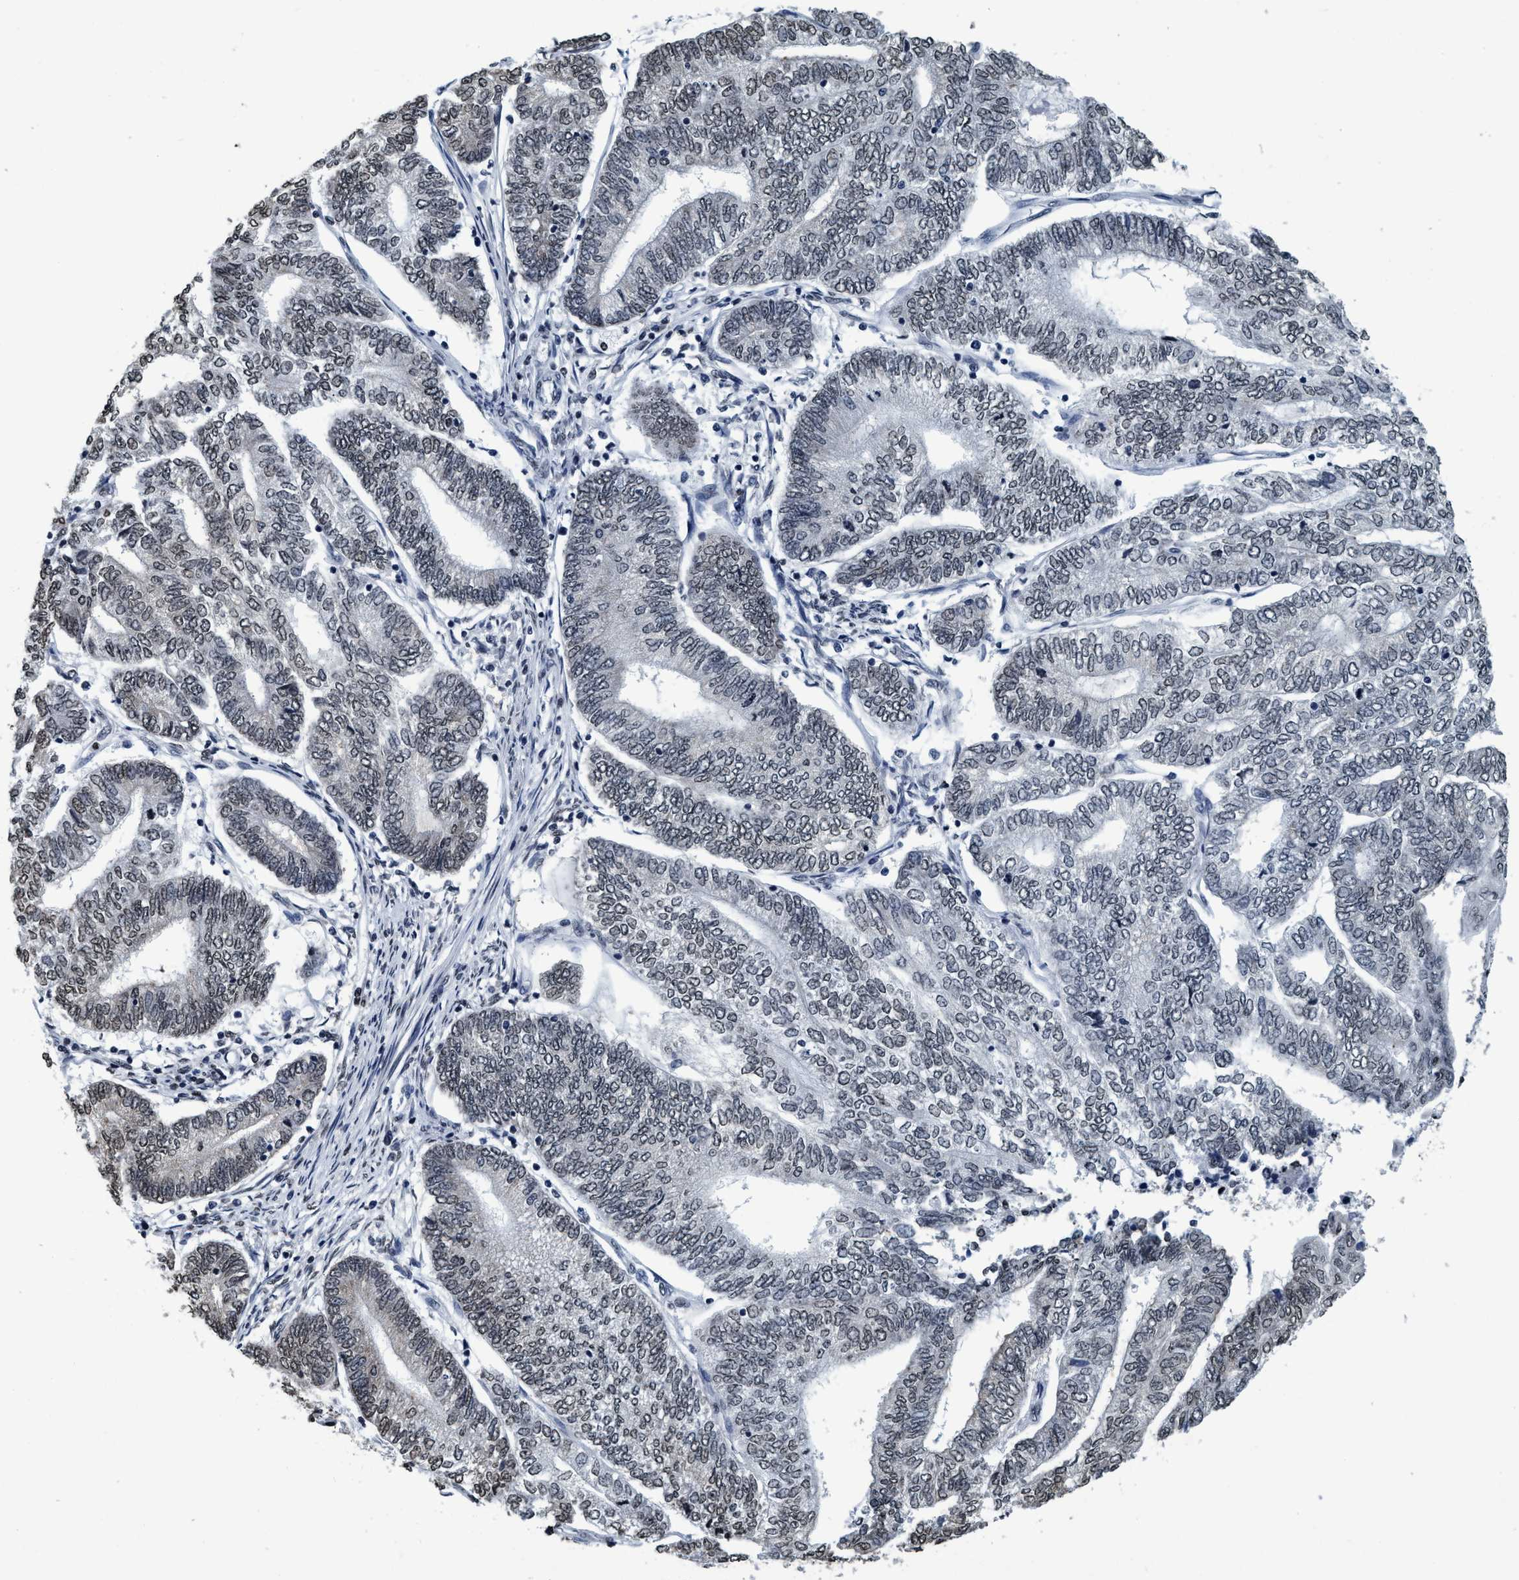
{"staining": {"intensity": "weak", "quantity": "<25%", "location": "nuclear"}, "tissue": "endometrial cancer", "cell_type": "Tumor cells", "image_type": "cancer", "snomed": [{"axis": "morphology", "description": "Adenocarcinoma, NOS"}, {"axis": "topography", "description": "Uterus"}, {"axis": "topography", "description": "Endometrium"}], "caption": "A high-resolution histopathology image shows immunohistochemistry staining of endometrial adenocarcinoma, which reveals no significant positivity in tumor cells. (Stains: DAB (3,3'-diaminobenzidine) immunohistochemistry (IHC) with hematoxylin counter stain, Microscopy: brightfield microscopy at high magnification).", "gene": "CCNE2", "patient": {"sex": "female", "age": 70}}